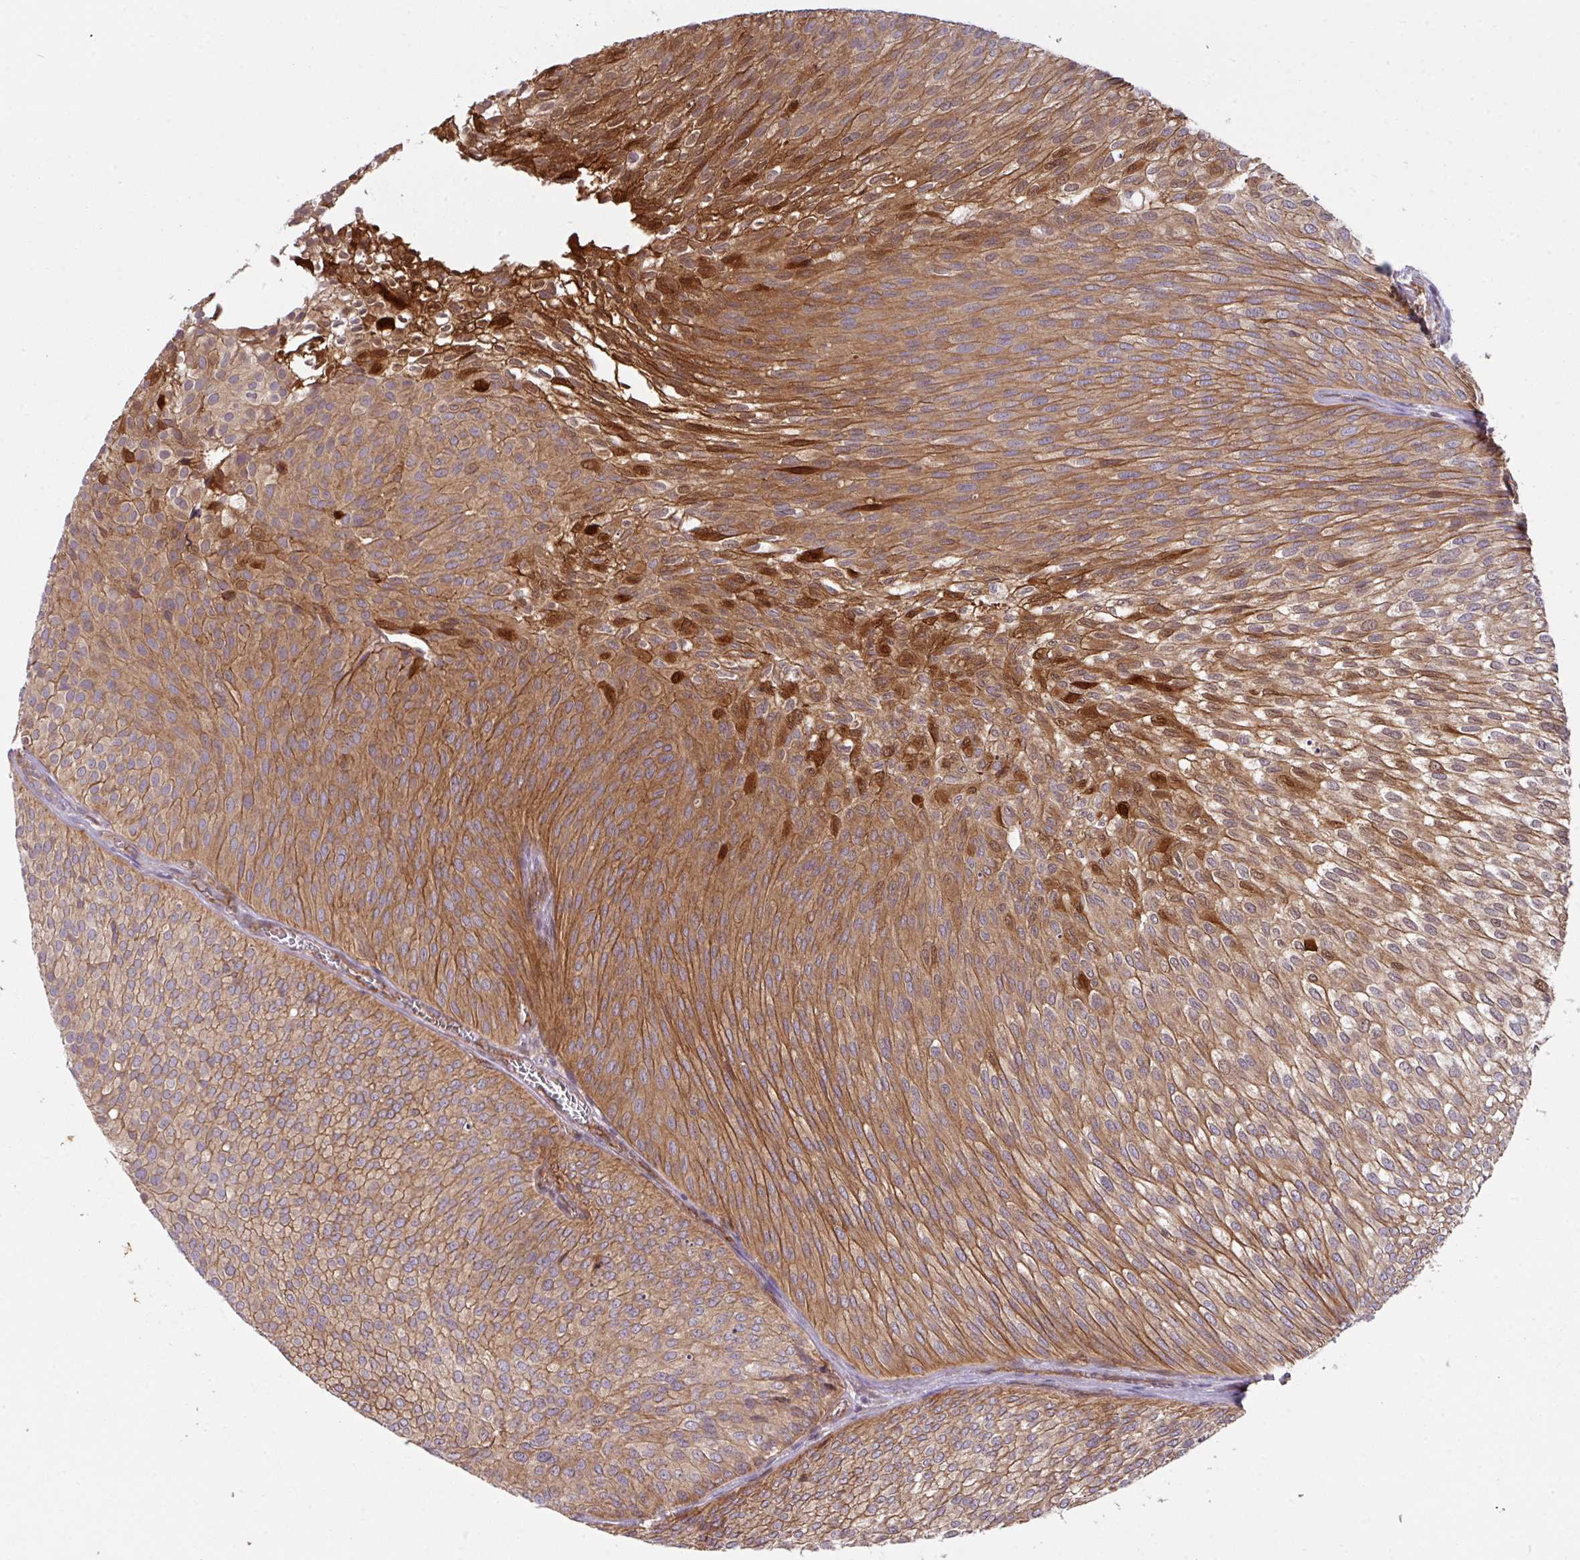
{"staining": {"intensity": "moderate", "quantity": ">75%", "location": "cytoplasmic/membranous,nuclear"}, "tissue": "urothelial cancer", "cell_type": "Tumor cells", "image_type": "cancer", "snomed": [{"axis": "morphology", "description": "Urothelial carcinoma, Low grade"}, {"axis": "topography", "description": "Urinary bladder"}], "caption": "Urothelial carcinoma (low-grade) stained for a protein (brown) shows moderate cytoplasmic/membranous and nuclear positive expression in about >75% of tumor cells.", "gene": "CYFIP2", "patient": {"sex": "male", "age": 91}}